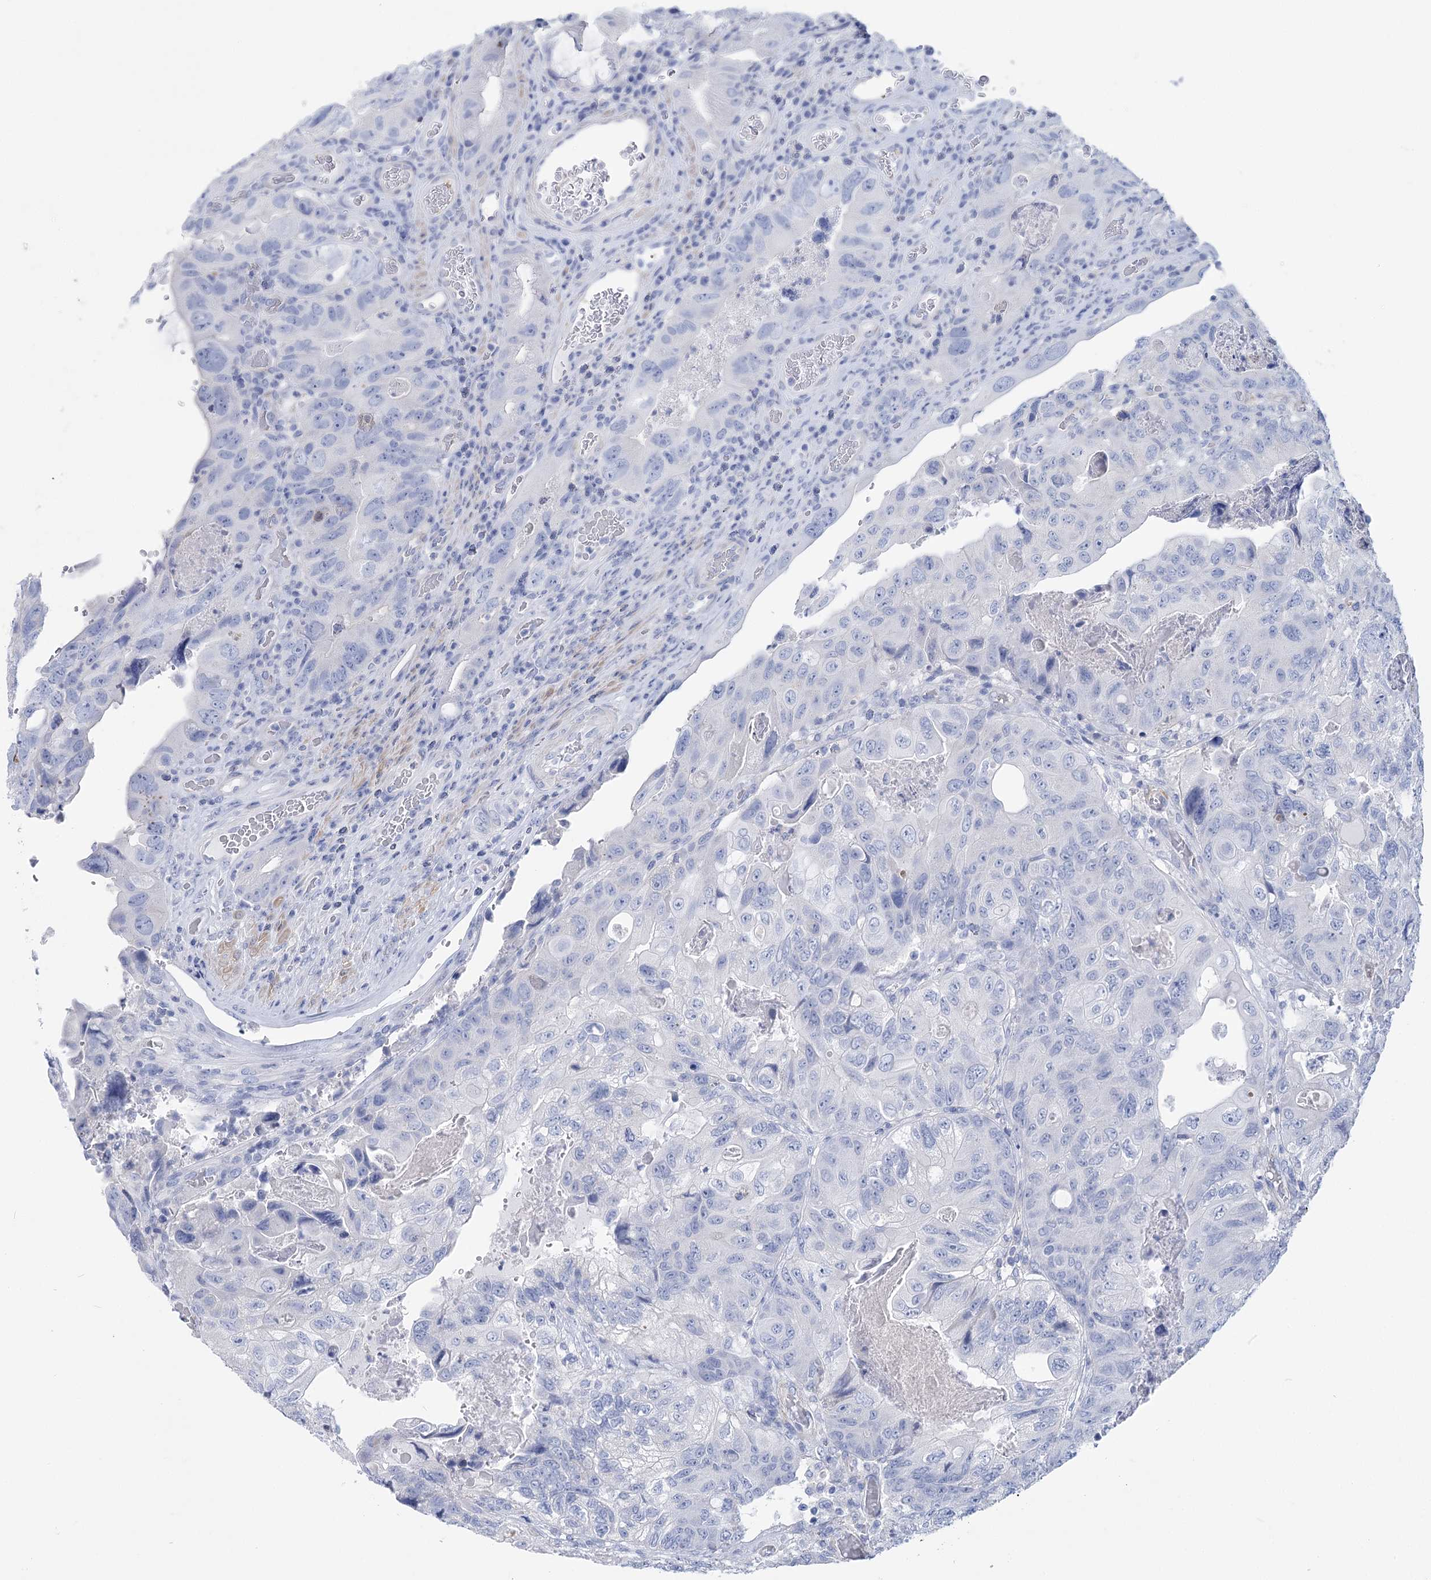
{"staining": {"intensity": "negative", "quantity": "none", "location": "none"}, "tissue": "colorectal cancer", "cell_type": "Tumor cells", "image_type": "cancer", "snomed": [{"axis": "morphology", "description": "Adenocarcinoma, NOS"}, {"axis": "topography", "description": "Rectum"}], "caption": "A photomicrograph of human colorectal adenocarcinoma is negative for staining in tumor cells.", "gene": "PCDHA1", "patient": {"sex": "male", "age": 63}}